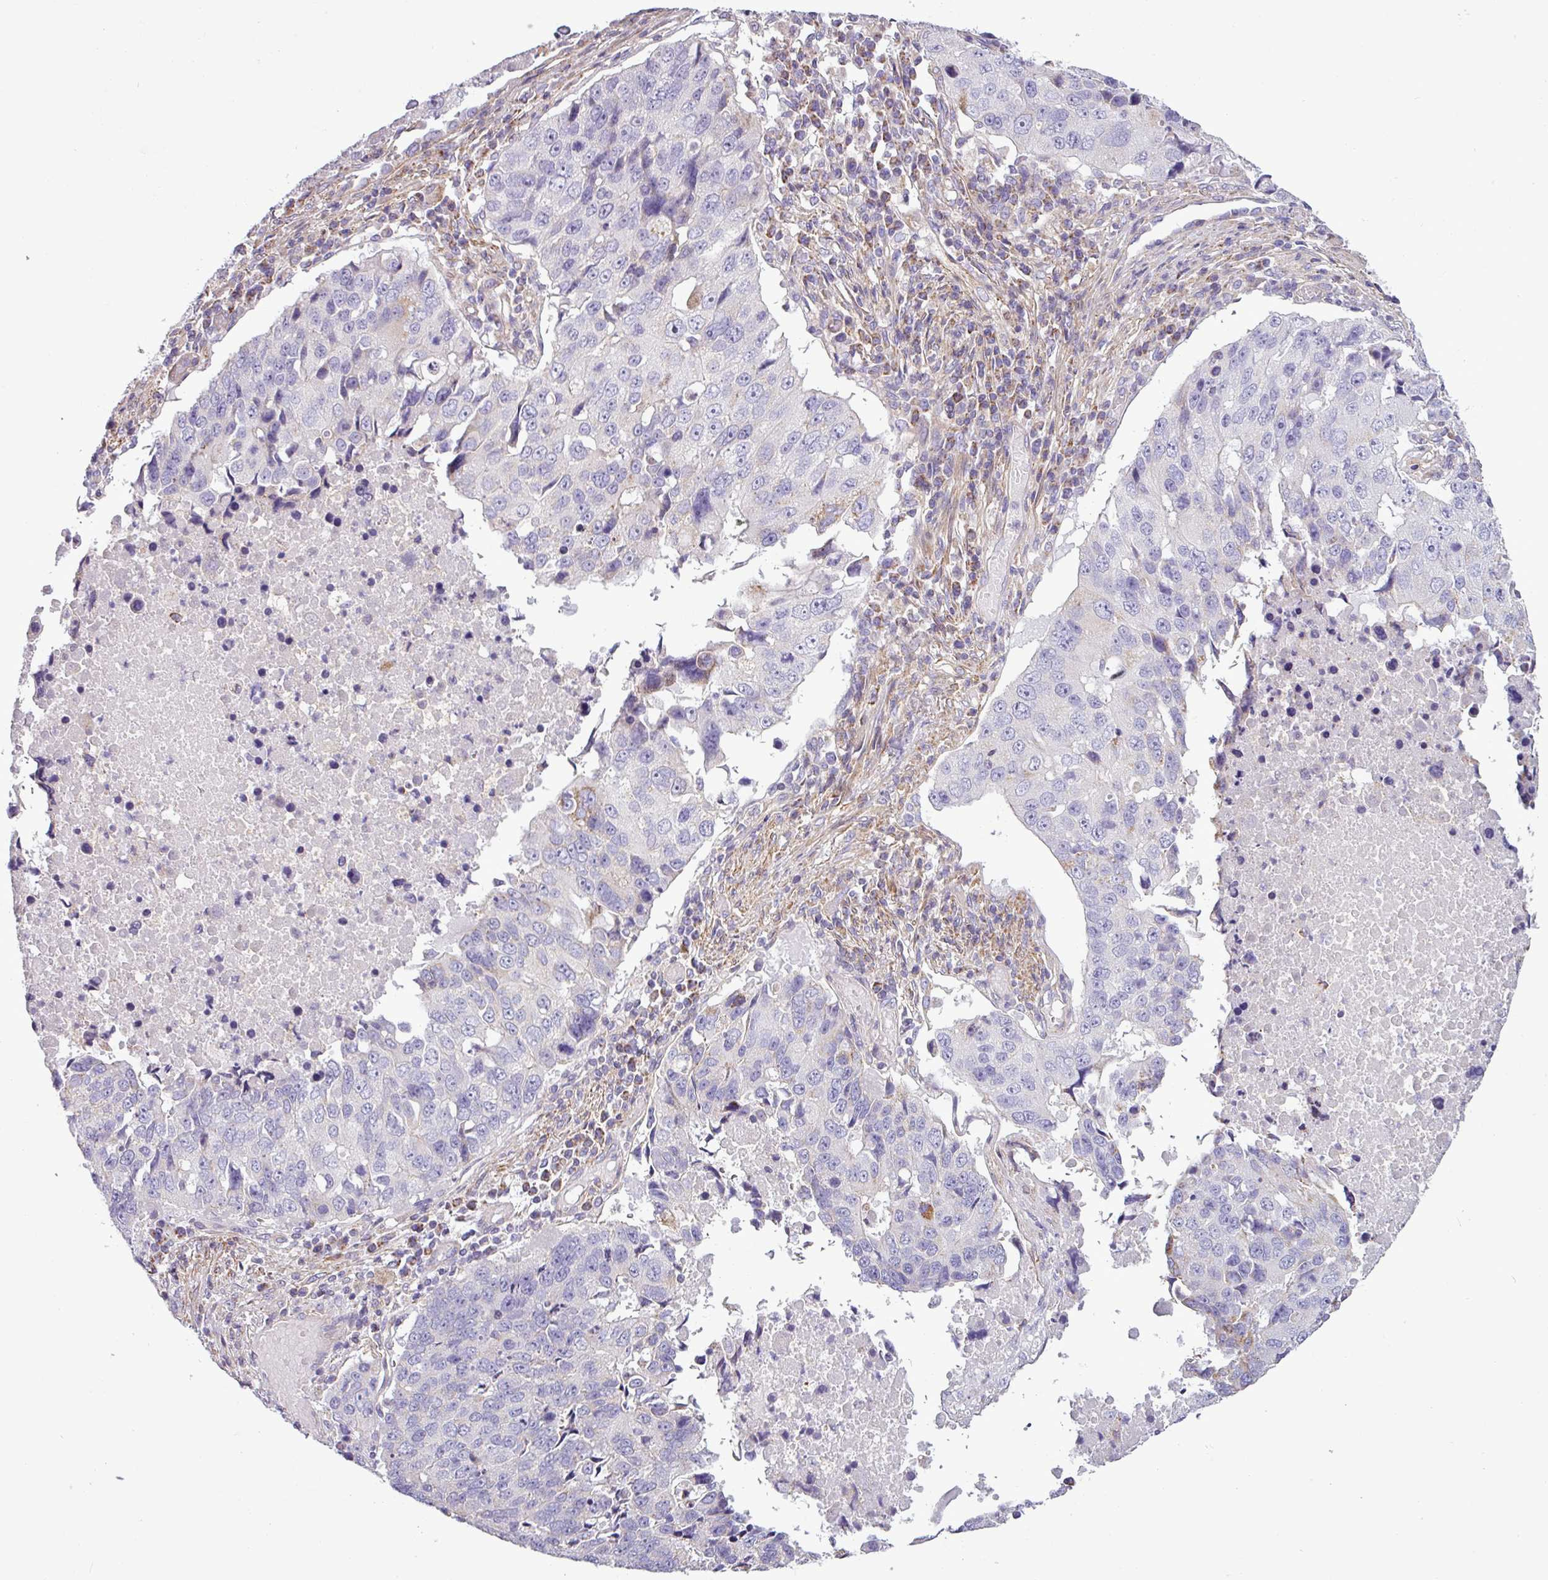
{"staining": {"intensity": "negative", "quantity": "none", "location": "none"}, "tissue": "lung cancer", "cell_type": "Tumor cells", "image_type": "cancer", "snomed": [{"axis": "morphology", "description": "Squamous cell carcinoma, NOS"}, {"axis": "topography", "description": "Lung"}], "caption": "Lung cancer was stained to show a protein in brown. There is no significant expression in tumor cells.", "gene": "BTN2A2", "patient": {"sex": "female", "age": 66}}